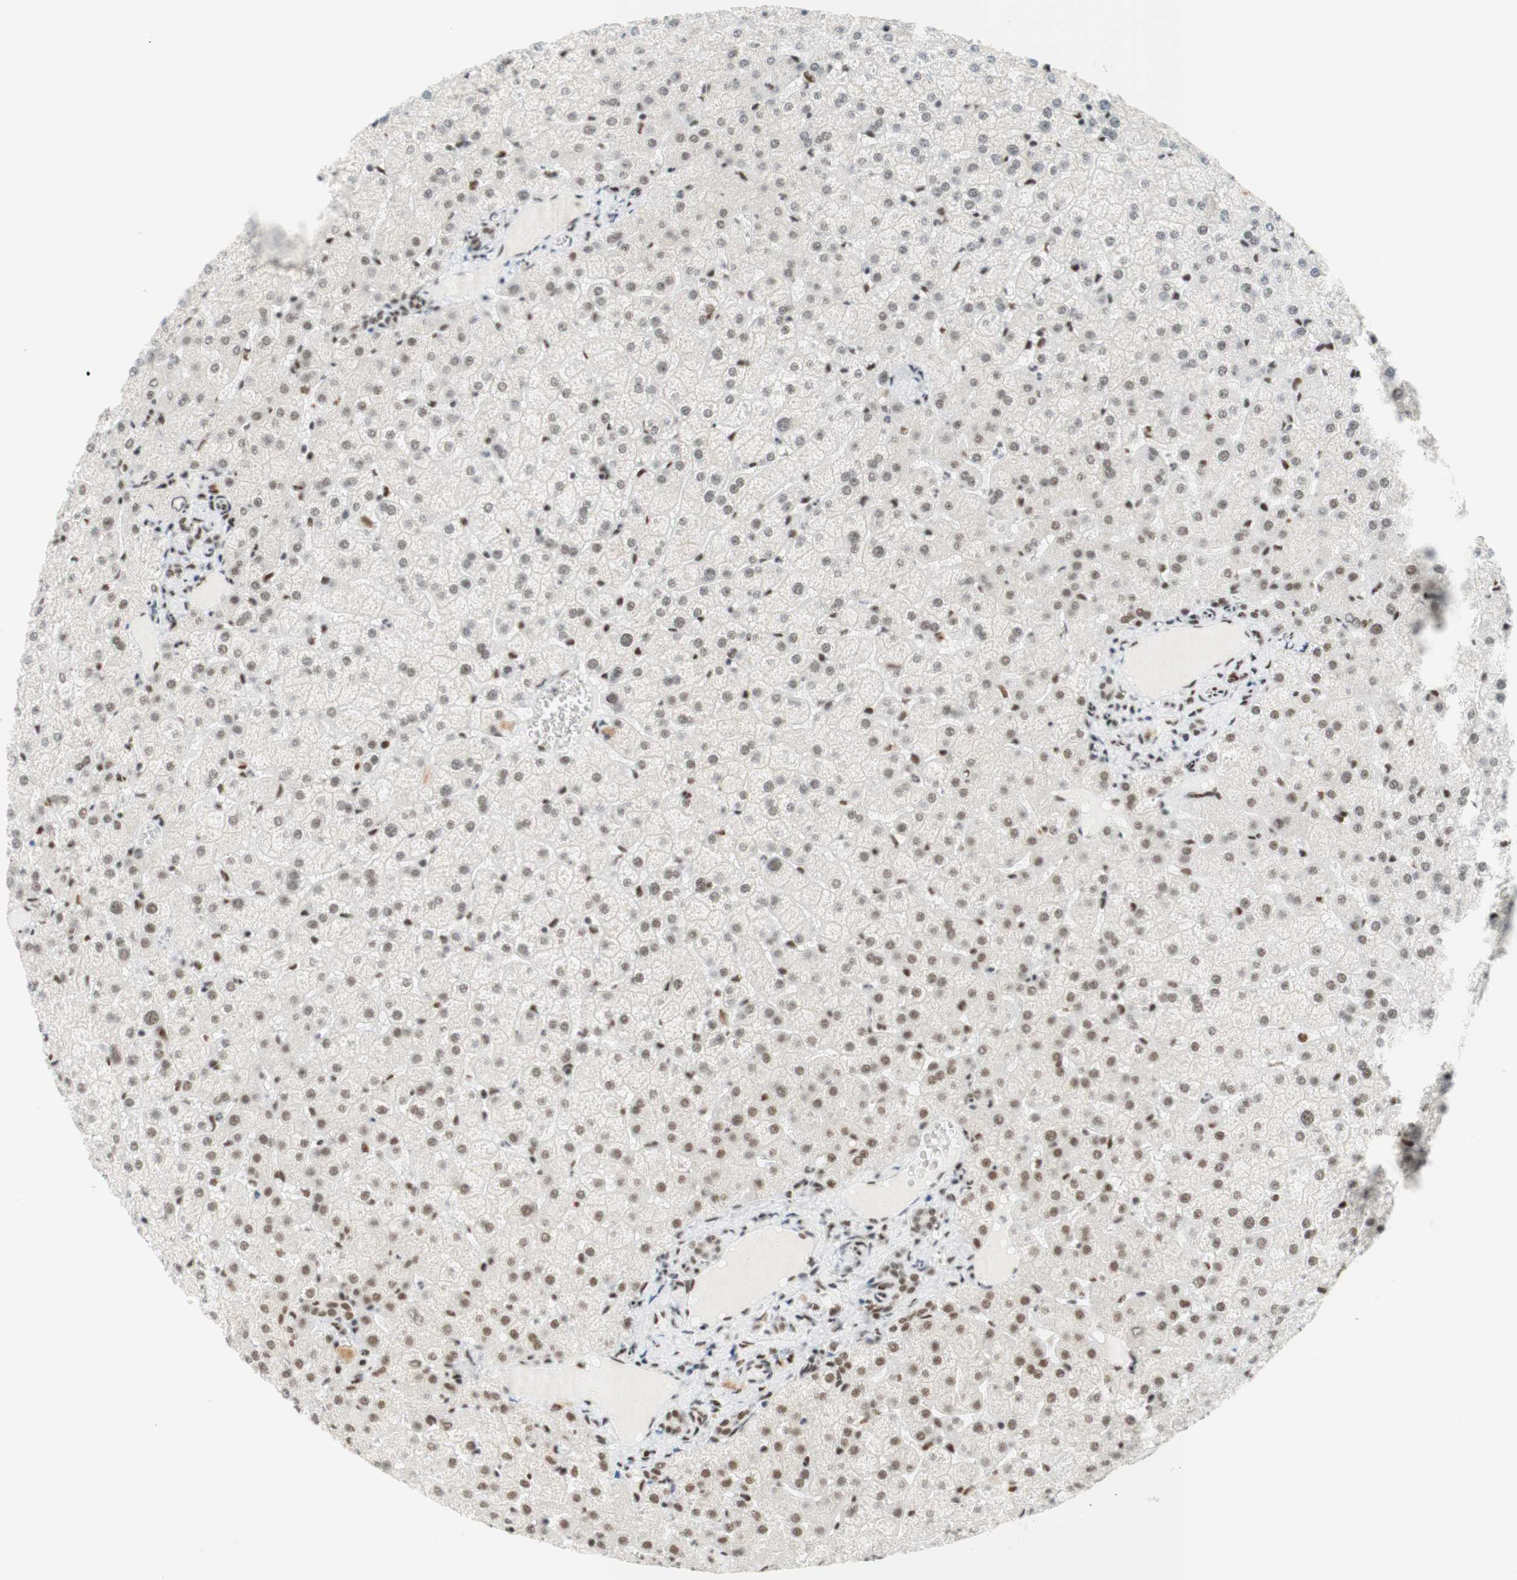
{"staining": {"intensity": "weak", "quantity": ">75%", "location": "nuclear"}, "tissue": "liver", "cell_type": "Cholangiocytes", "image_type": "normal", "snomed": [{"axis": "morphology", "description": "Normal tissue, NOS"}, {"axis": "topography", "description": "Liver"}], "caption": "Liver stained with IHC displays weak nuclear expression in about >75% of cholangiocytes. (IHC, brightfield microscopy, high magnification).", "gene": "RNF20", "patient": {"sex": "female", "age": 32}}